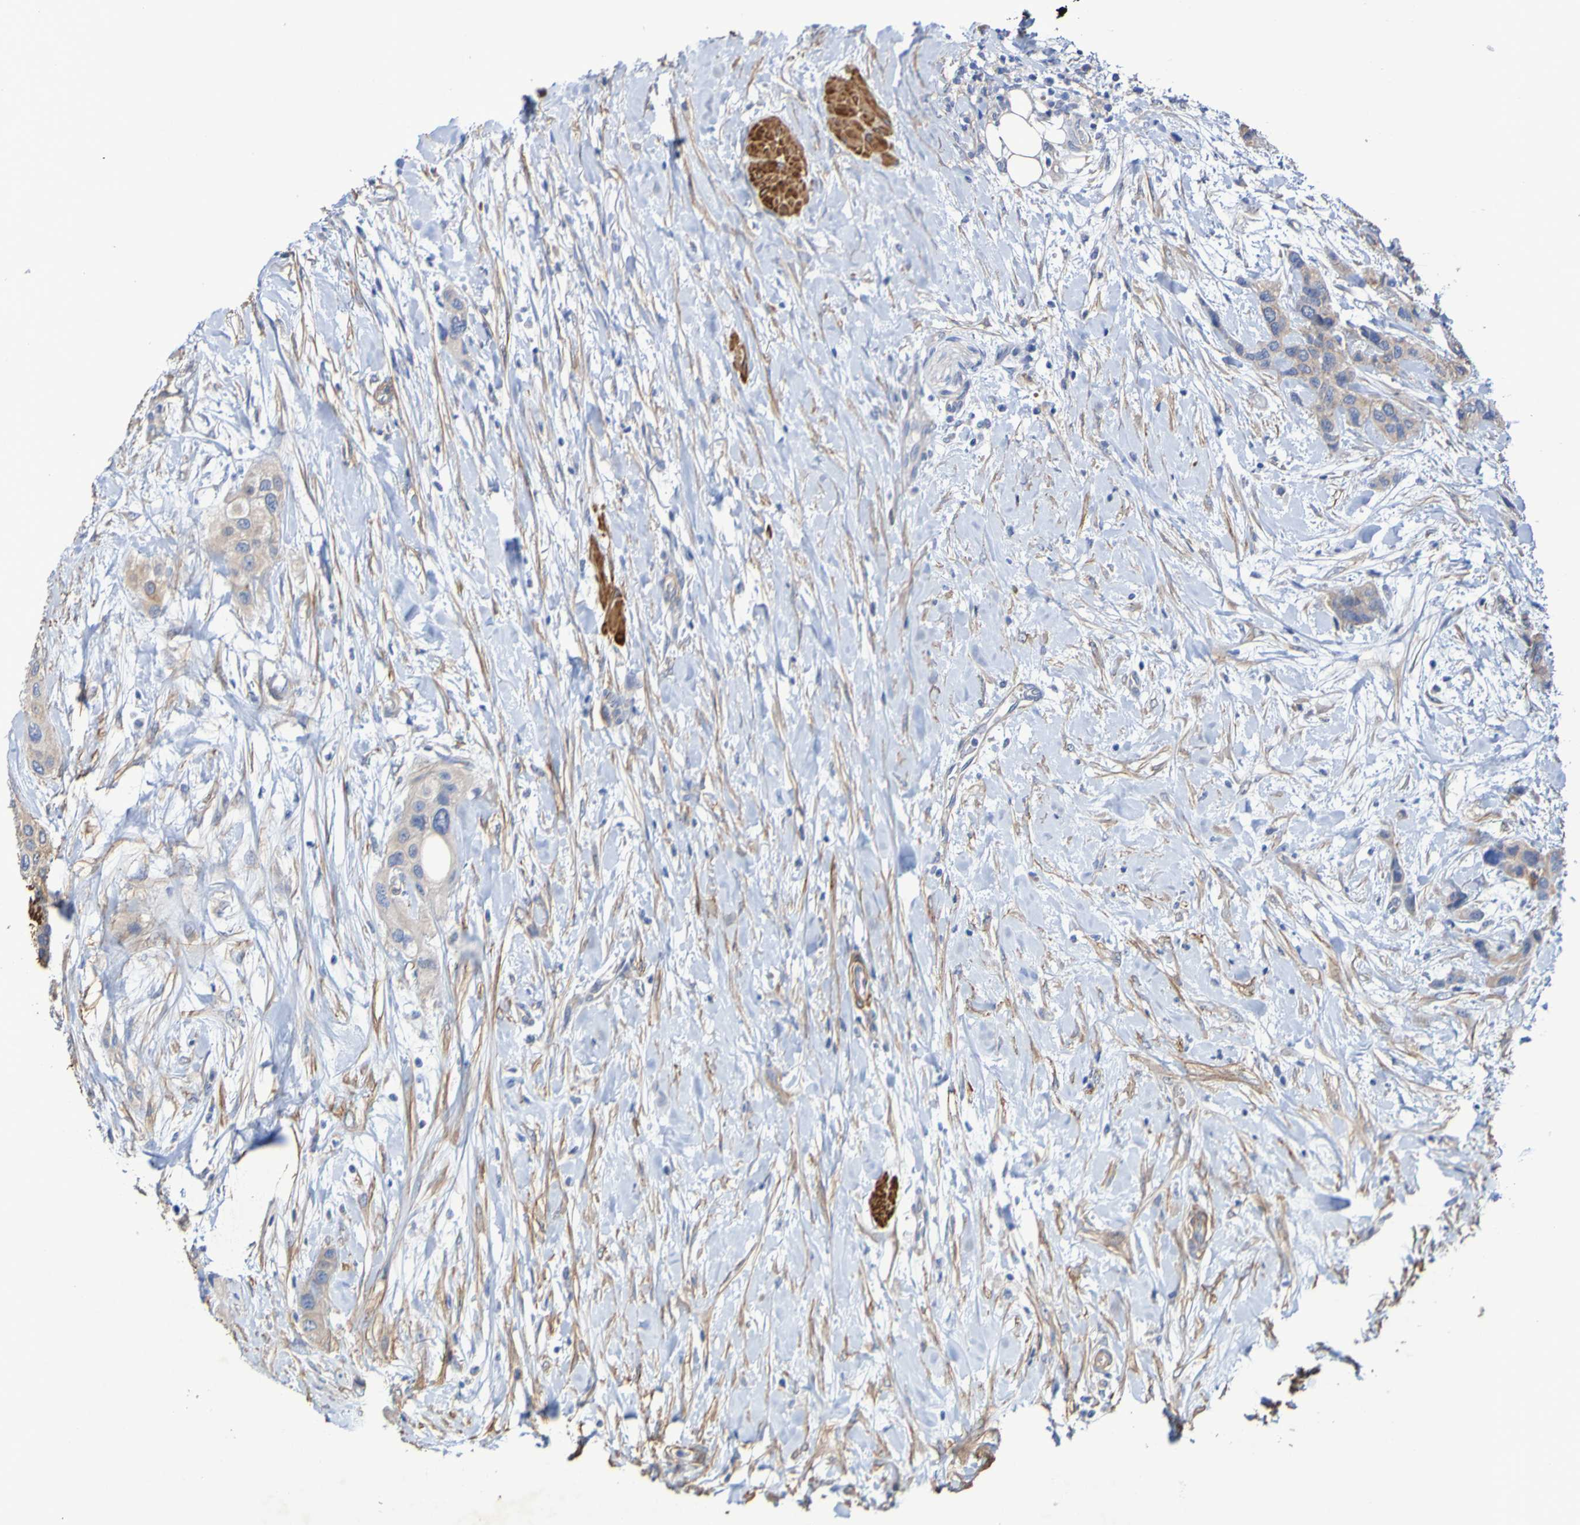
{"staining": {"intensity": "moderate", "quantity": ">75%", "location": "cytoplasmic/membranous"}, "tissue": "urothelial cancer", "cell_type": "Tumor cells", "image_type": "cancer", "snomed": [{"axis": "morphology", "description": "Urothelial carcinoma, High grade"}, {"axis": "topography", "description": "Urinary bladder"}], "caption": "Moderate cytoplasmic/membranous positivity is seen in approximately >75% of tumor cells in high-grade urothelial carcinoma.", "gene": "SRPRB", "patient": {"sex": "female", "age": 56}}